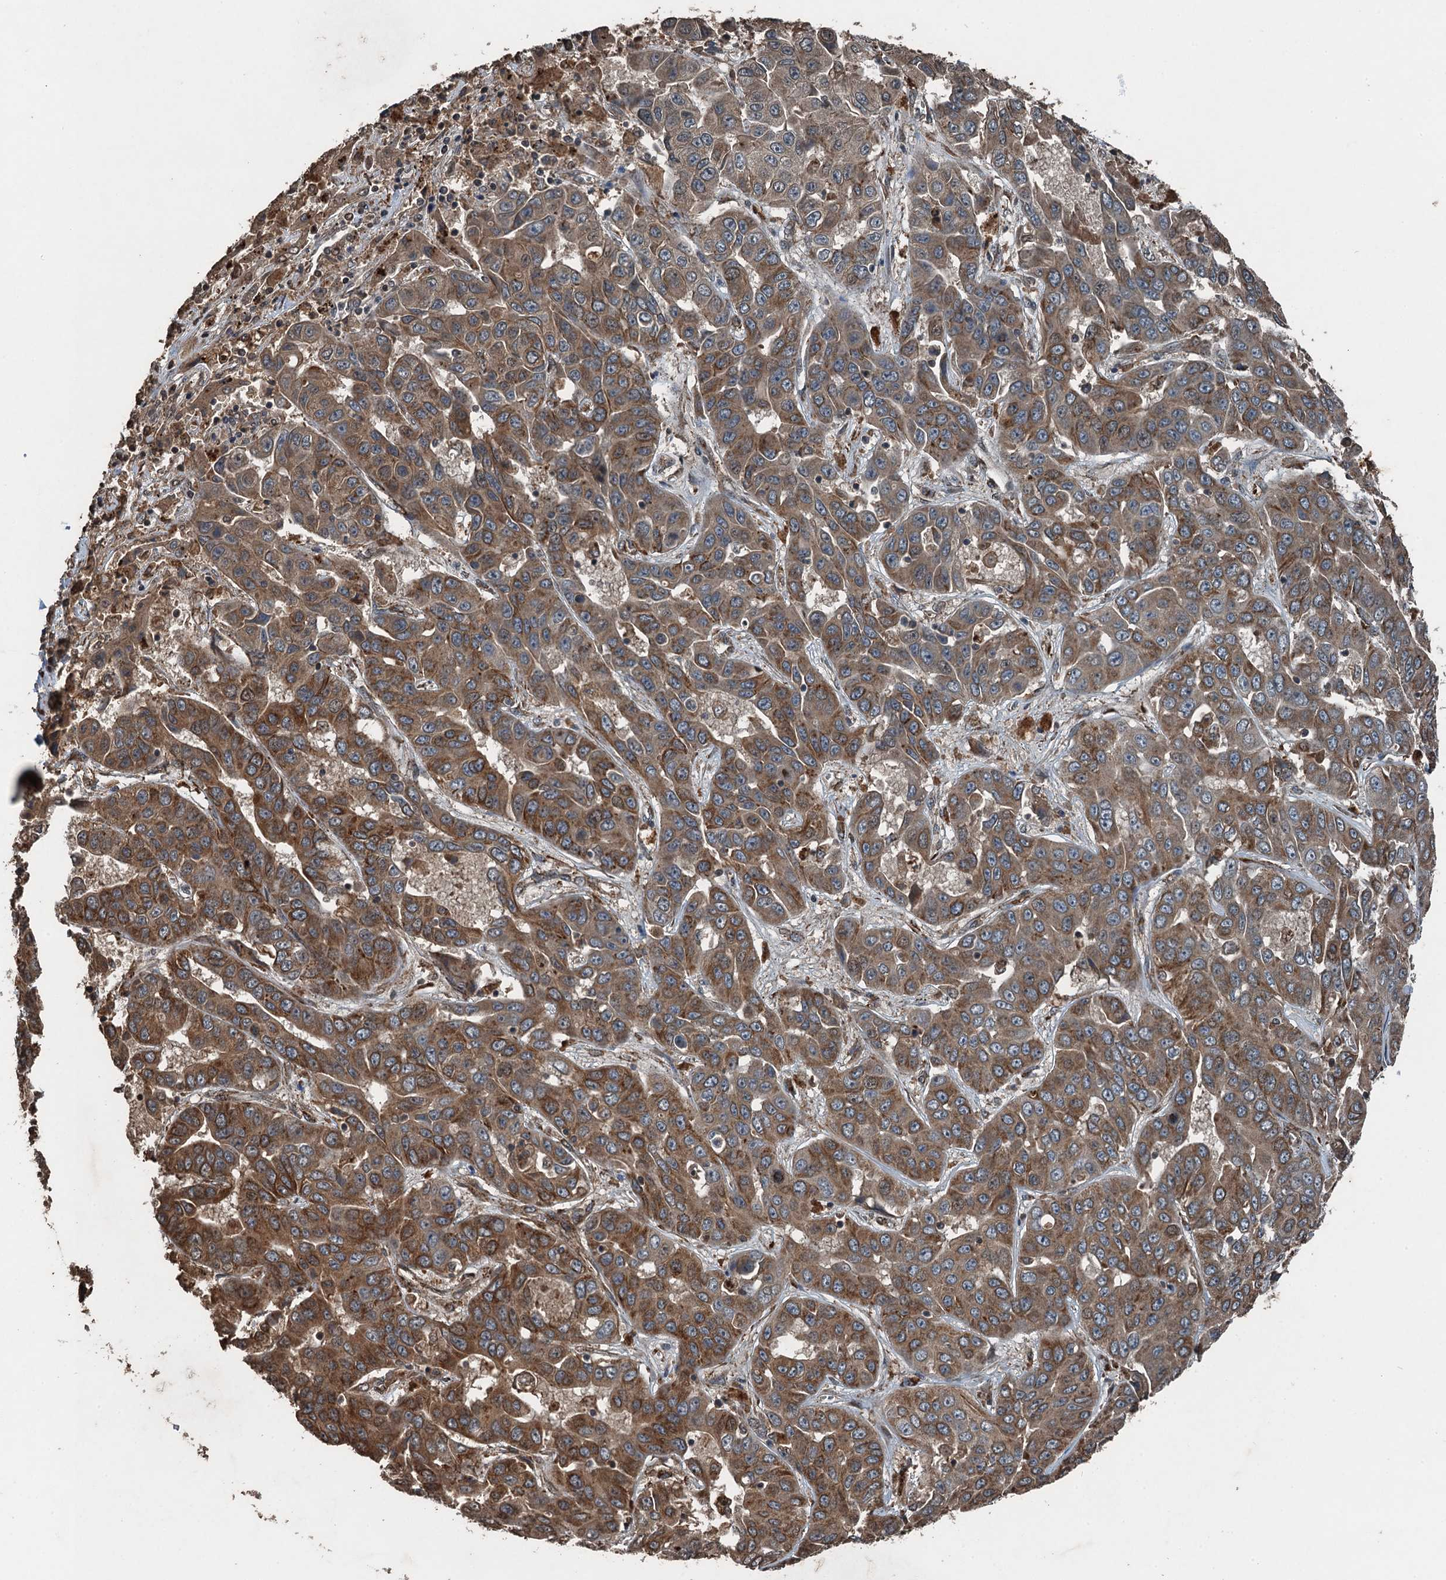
{"staining": {"intensity": "moderate", "quantity": ">75%", "location": "cytoplasmic/membranous"}, "tissue": "liver cancer", "cell_type": "Tumor cells", "image_type": "cancer", "snomed": [{"axis": "morphology", "description": "Cholangiocarcinoma"}, {"axis": "topography", "description": "Liver"}], "caption": "DAB (3,3'-diaminobenzidine) immunohistochemical staining of liver cancer exhibits moderate cytoplasmic/membranous protein positivity in approximately >75% of tumor cells. Using DAB (brown) and hematoxylin (blue) stains, captured at high magnification using brightfield microscopy.", "gene": "TCTN1", "patient": {"sex": "female", "age": 52}}